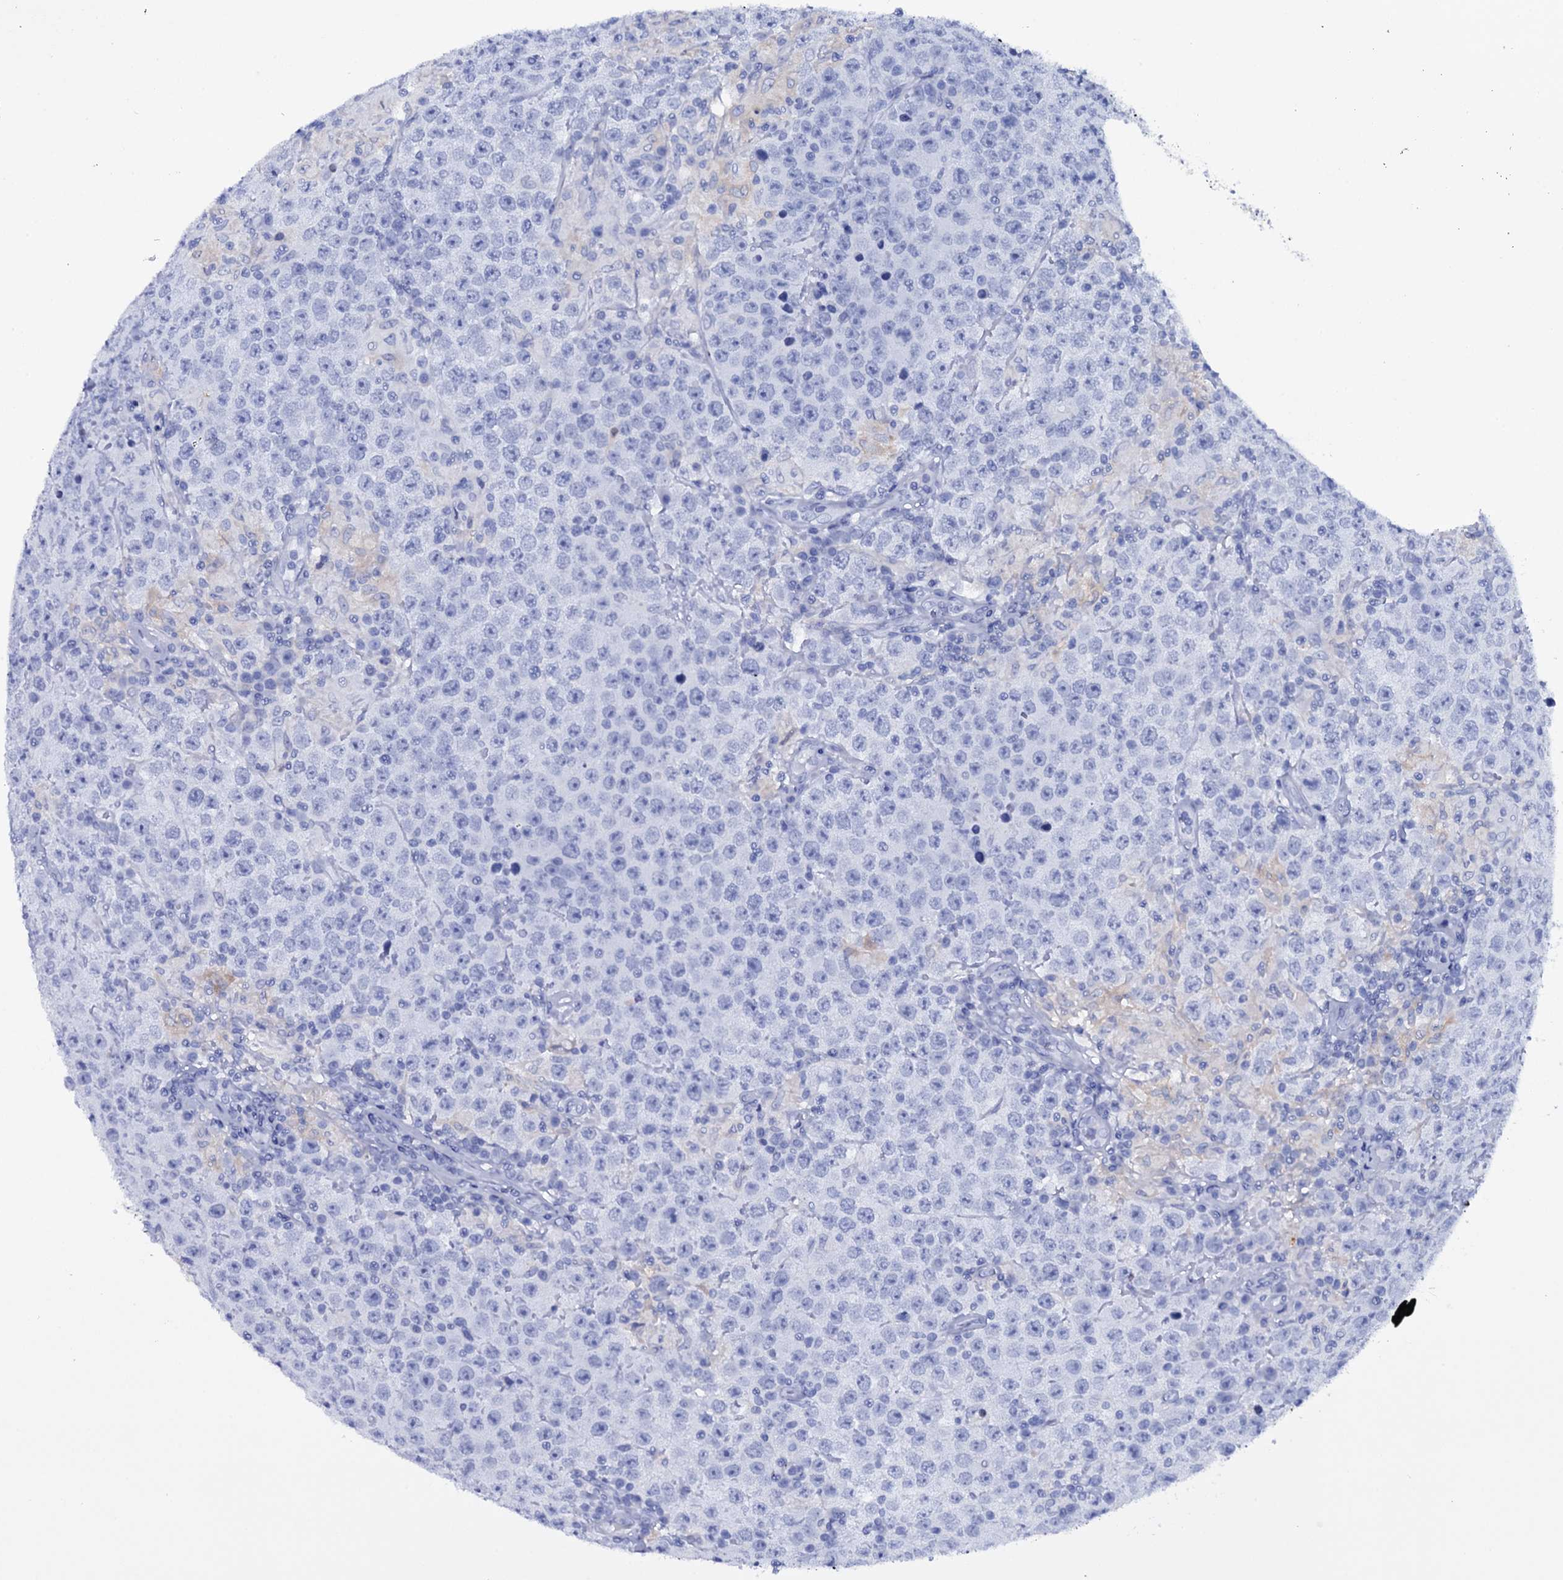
{"staining": {"intensity": "negative", "quantity": "none", "location": "none"}, "tissue": "testis cancer", "cell_type": "Tumor cells", "image_type": "cancer", "snomed": [{"axis": "morphology", "description": "Normal tissue, NOS"}, {"axis": "morphology", "description": "Urothelial carcinoma, High grade"}, {"axis": "morphology", "description": "Seminoma, NOS"}, {"axis": "morphology", "description": "Carcinoma, Embryonal, NOS"}, {"axis": "topography", "description": "Urinary bladder"}, {"axis": "topography", "description": "Testis"}], "caption": "Seminoma (testis) stained for a protein using immunohistochemistry (IHC) demonstrates no staining tumor cells.", "gene": "ITPRID2", "patient": {"sex": "male", "age": 41}}